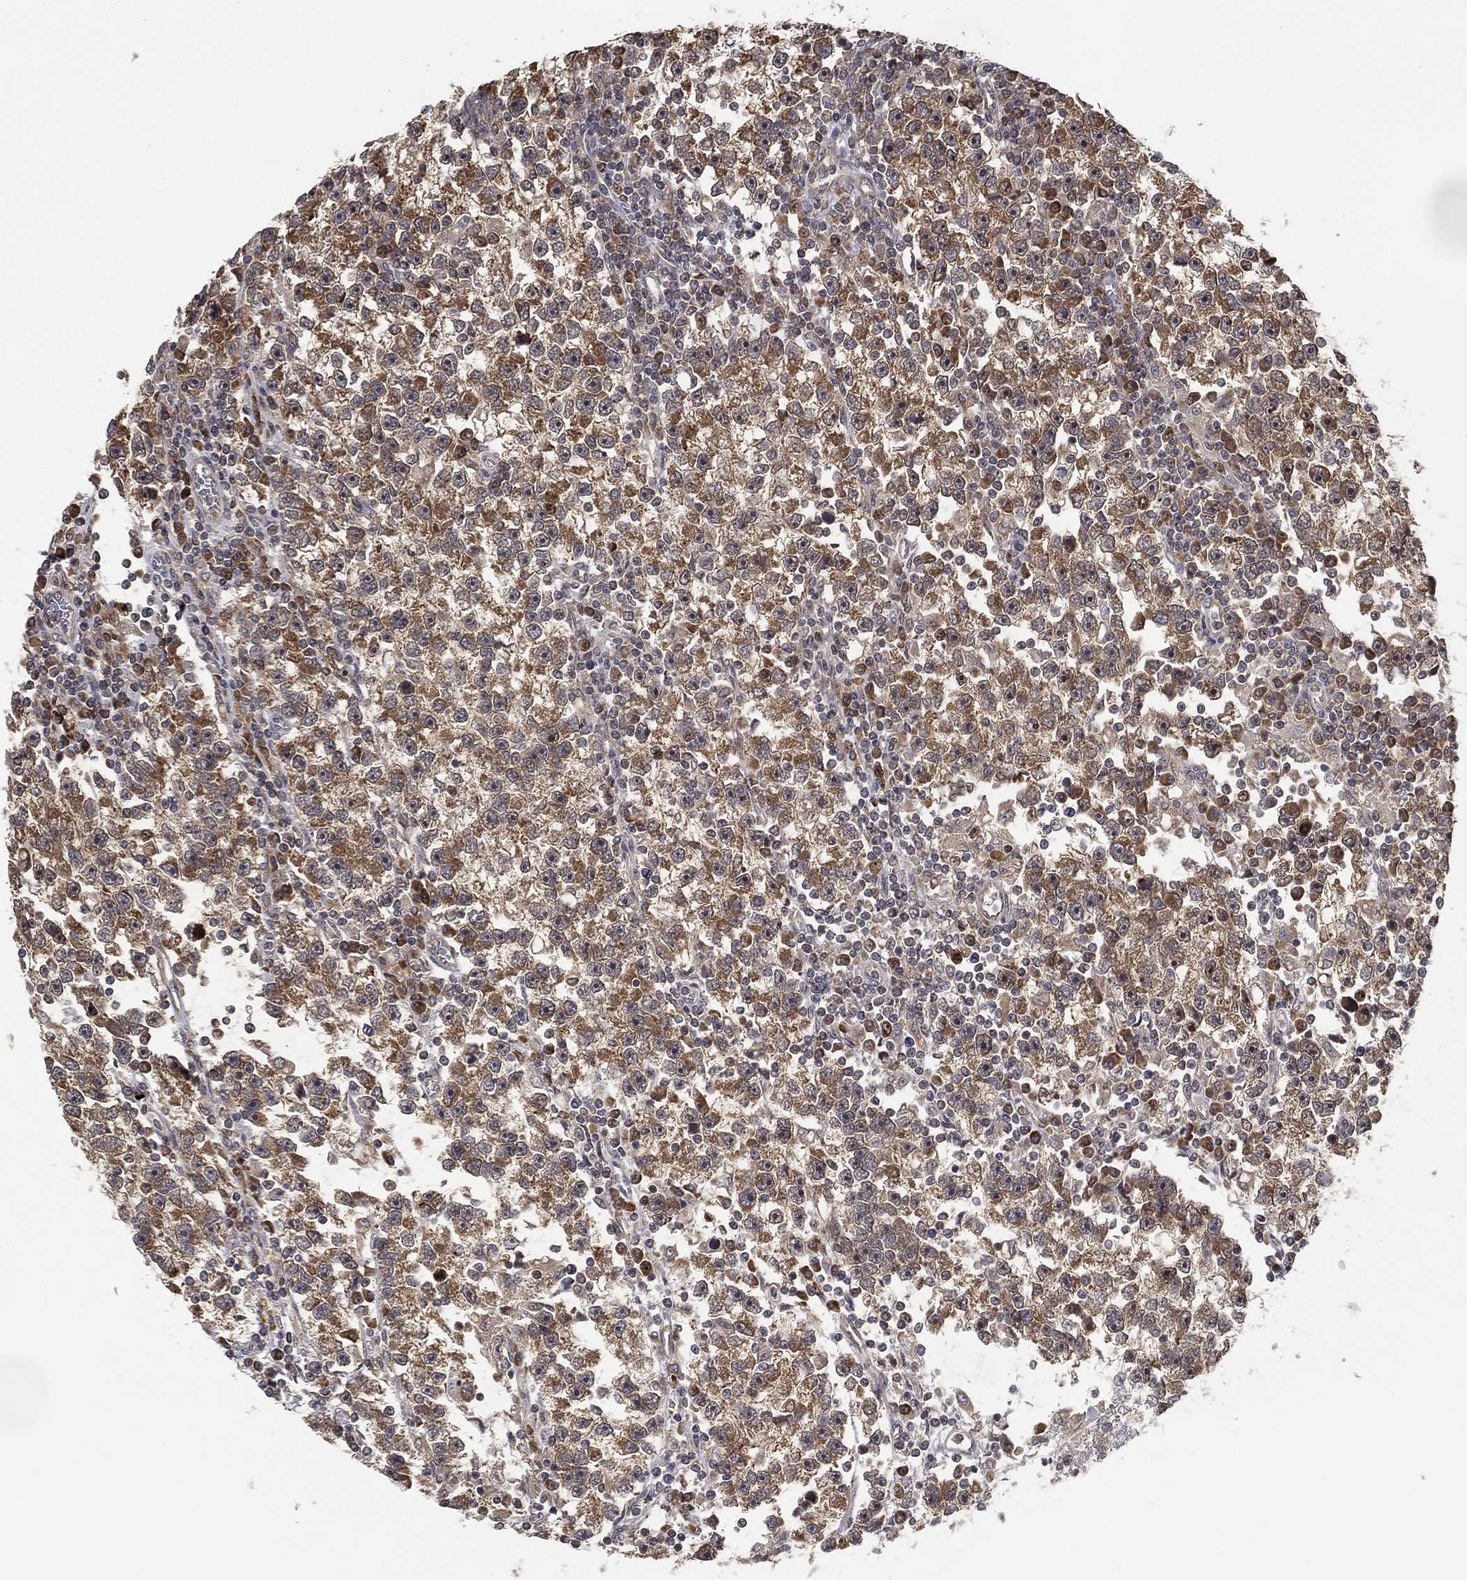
{"staining": {"intensity": "moderate", "quantity": "25%-75%", "location": "cytoplasmic/membranous,nuclear"}, "tissue": "testis cancer", "cell_type": "Tumor cells", "image_type": "cancer", "snomed": [{"axis": "morphology", "description": "Seminoma, NOS"}, {"axis": "topography", "description": "Testis"}], "caption": "About 25%-75% of tumor cells in testis seminoma exhibit moderate cytoplasmic/membranous and nuclear protein expression as visualized by brown immunohistochemical staining.", "gene": "FAM104A", "patient": {"sex": "male", "age": 47}}